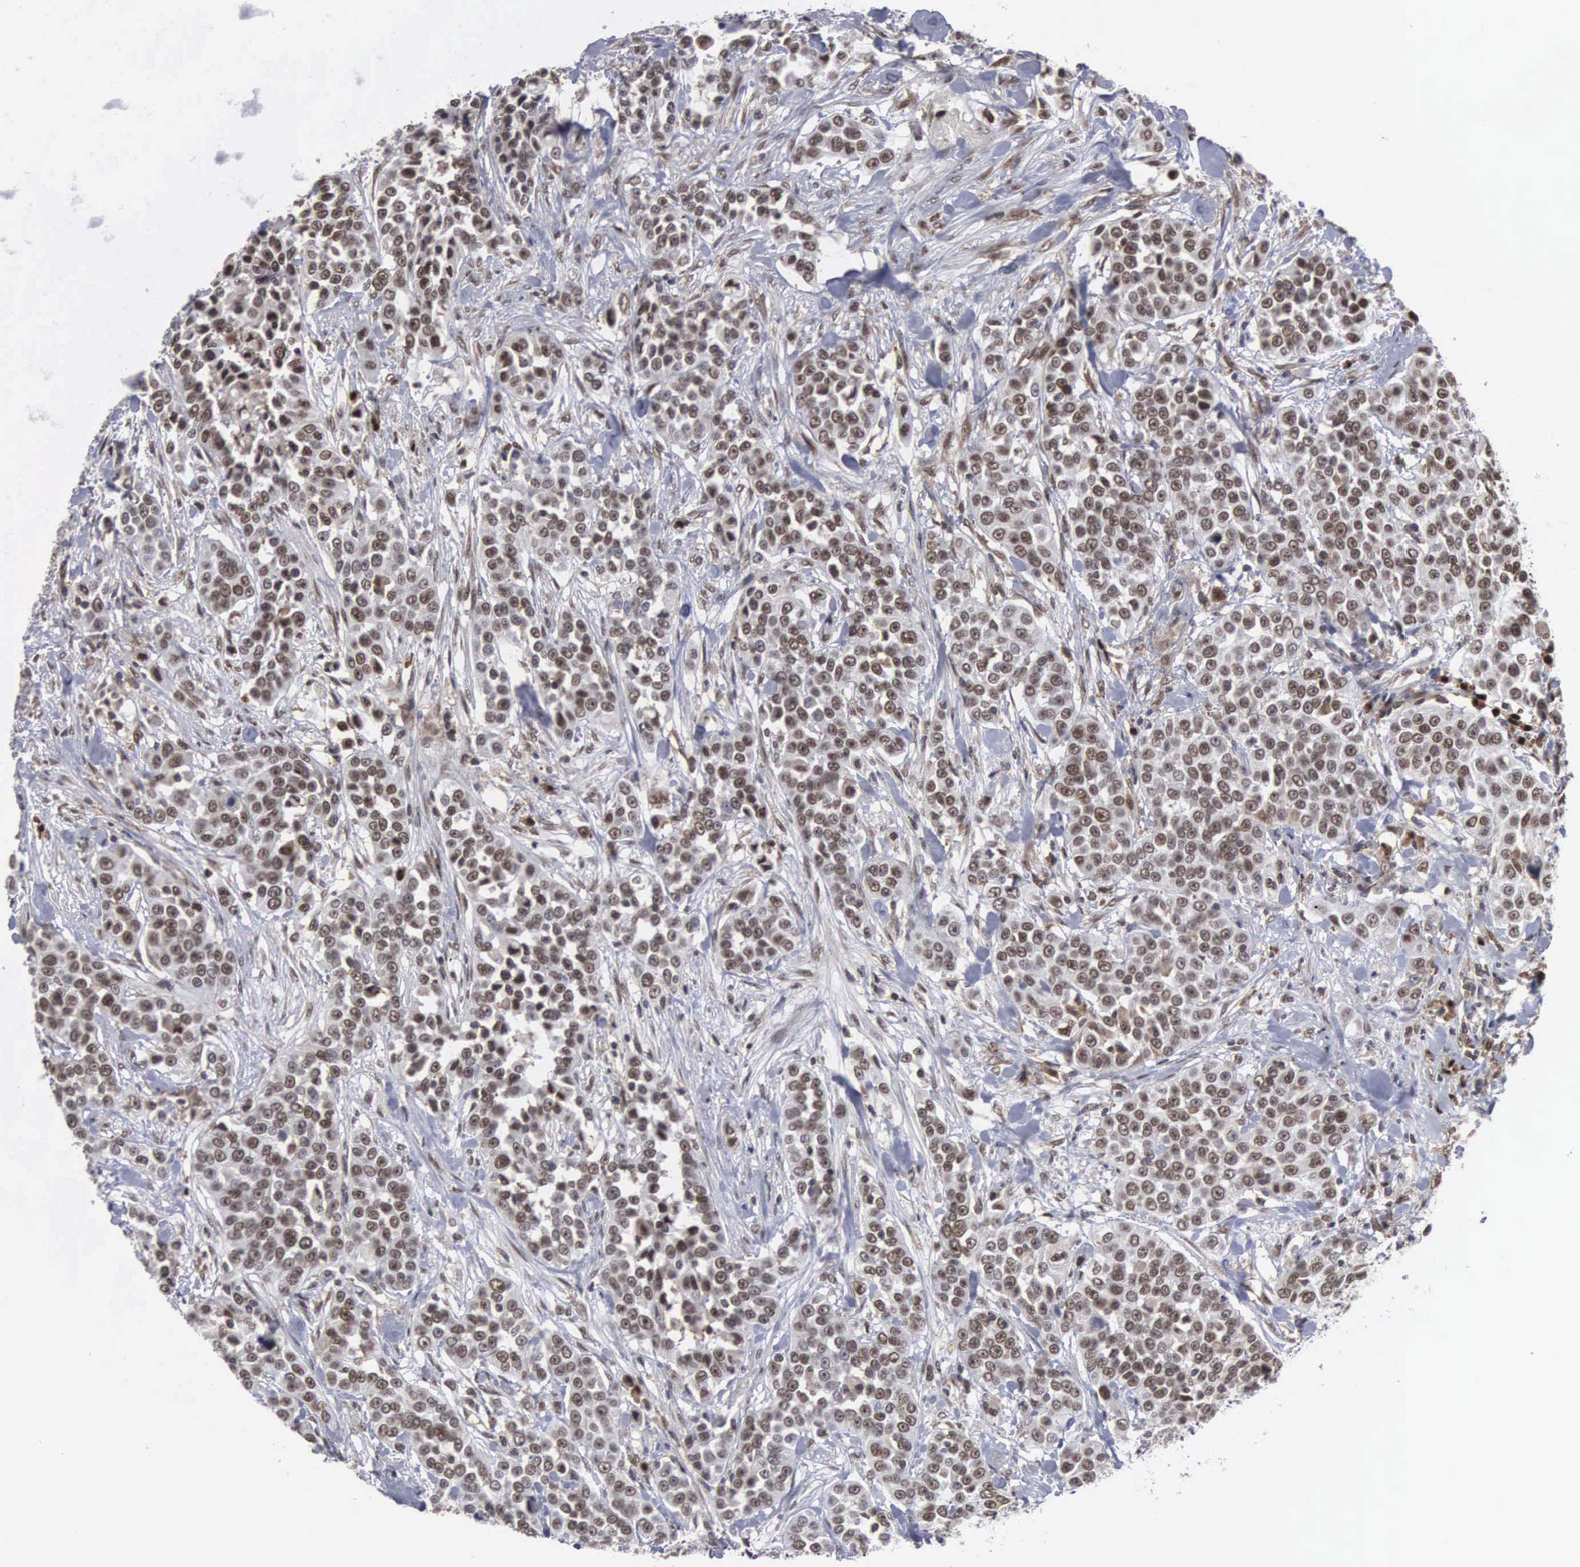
{"staining": {"intensity": "moderate", "quantity": ">75%", "location": "nuclear"}, "tissue": "urothelial cancer", "cell_type": "Tumor cells", "image_type": "cancer", "snomed": [{"axis": "morphology", "description": "Urothelial carcinoma, High grade"}, {"axis": "topography", "description": "Urinary bladder"}], "caption": "This micrograph demonstrates urothelial cancer stained with immunohistochemistry (IHC) to label a protein in brown. The nuclear of tumor cells show moderate positivity for the protein. Nuclei are counter-stained blue.", "gene": "TRMT5", "patient": {"sex": "female", "age": 80}}